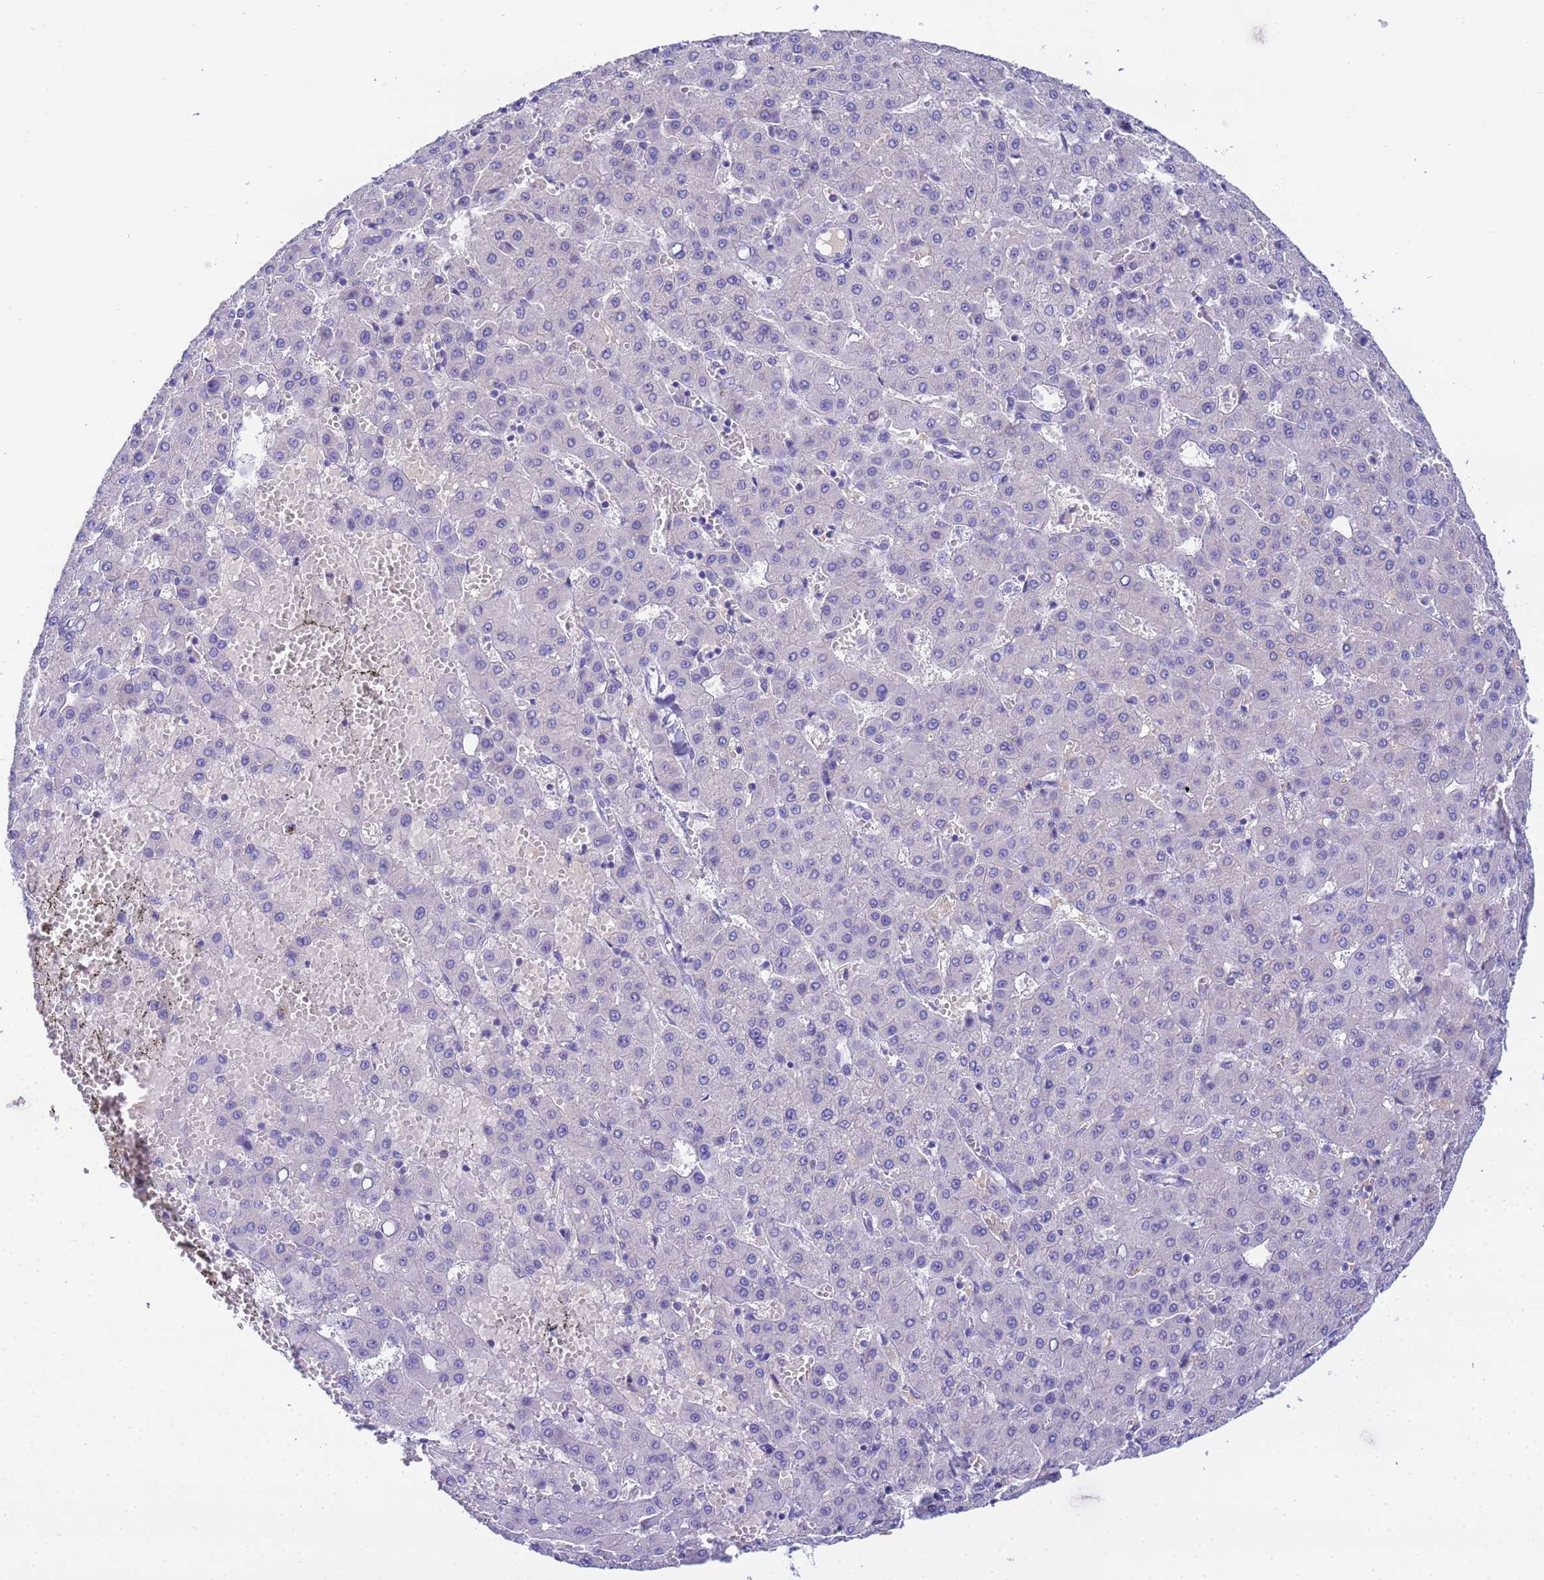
{"staining": {"intensity": "negative", "quantity": "none", "location": "none"}, "tissue": "liver cancer", "cell_type": "Tumor cells", "image_type": "cancer", "snomed": [{"axis": "morphology", "description": "Carcinoma, Hepatocellular, NOS"}, {"axis": "topography", "description": "Liver"}], "caption": "A photomicrograph of human liver cancer (hepatocellular carcinoma) is negative for staining in tumor cells.", "gene": "AQP12A", "patient": {"sex": "male", "age": 47}}